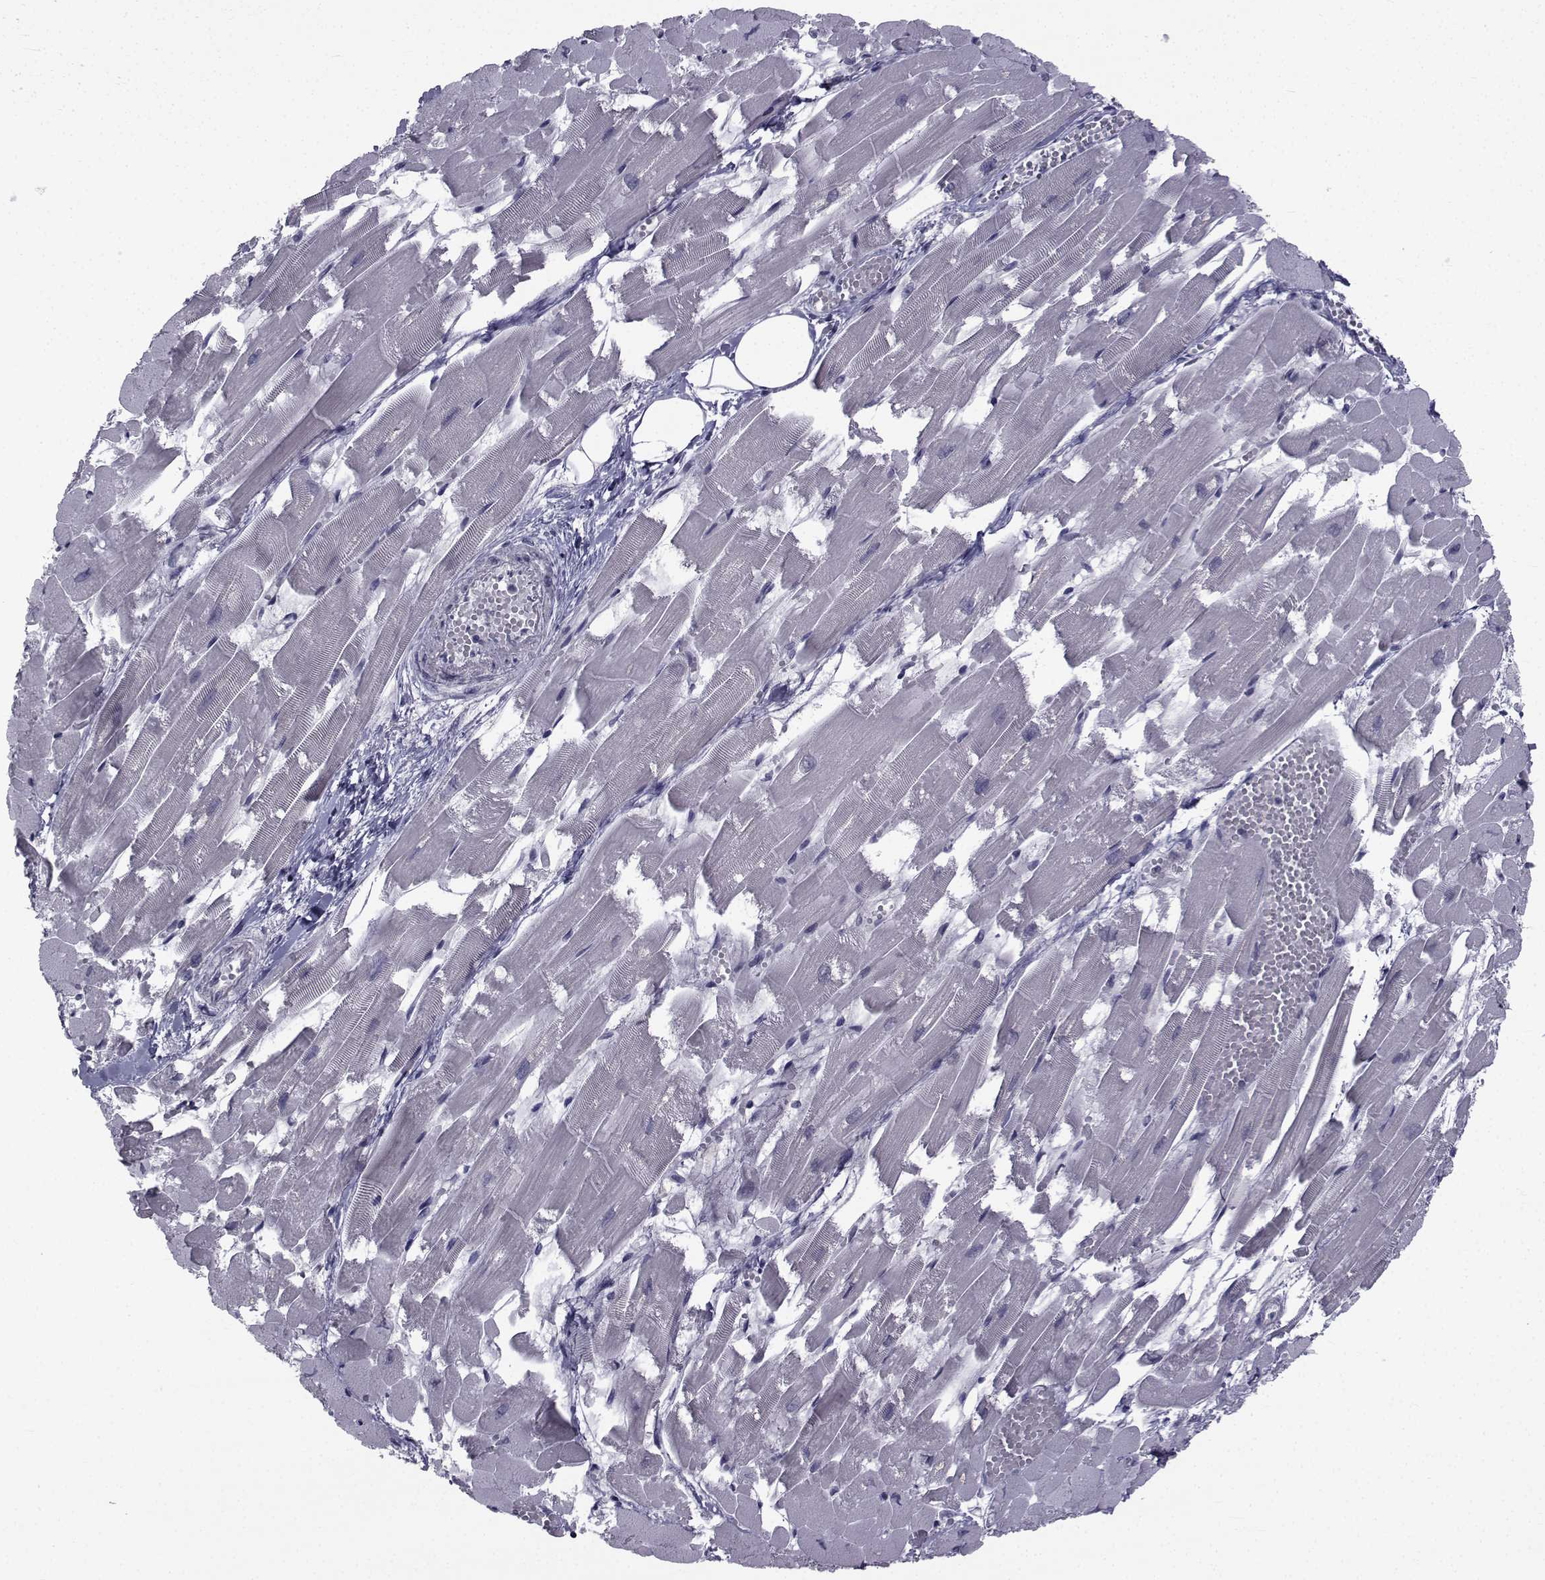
{"staining": {"intensity": "negative", "quantity": "none", "location": "none"}, "tissue": "heart muscle", "cell_type": "Cardiomyocytes", "image_type": "normal", "snomed": [{"axis": "morphology", "description": "Normal tissue, NOS"}, {"axis": "topography", "description": "Heart"}], "caption": "Heart muscle was stained to show a protein in brown. There is no significant positivity in cardiomyocytes. The staining was performed using DAB to visualize the protein expression in brown, while the nuclei were stained in blue with hematoxylin (Magnification: 20x).", "gene": "PAX2", "patient": {"sex": "female", "age": 52}}